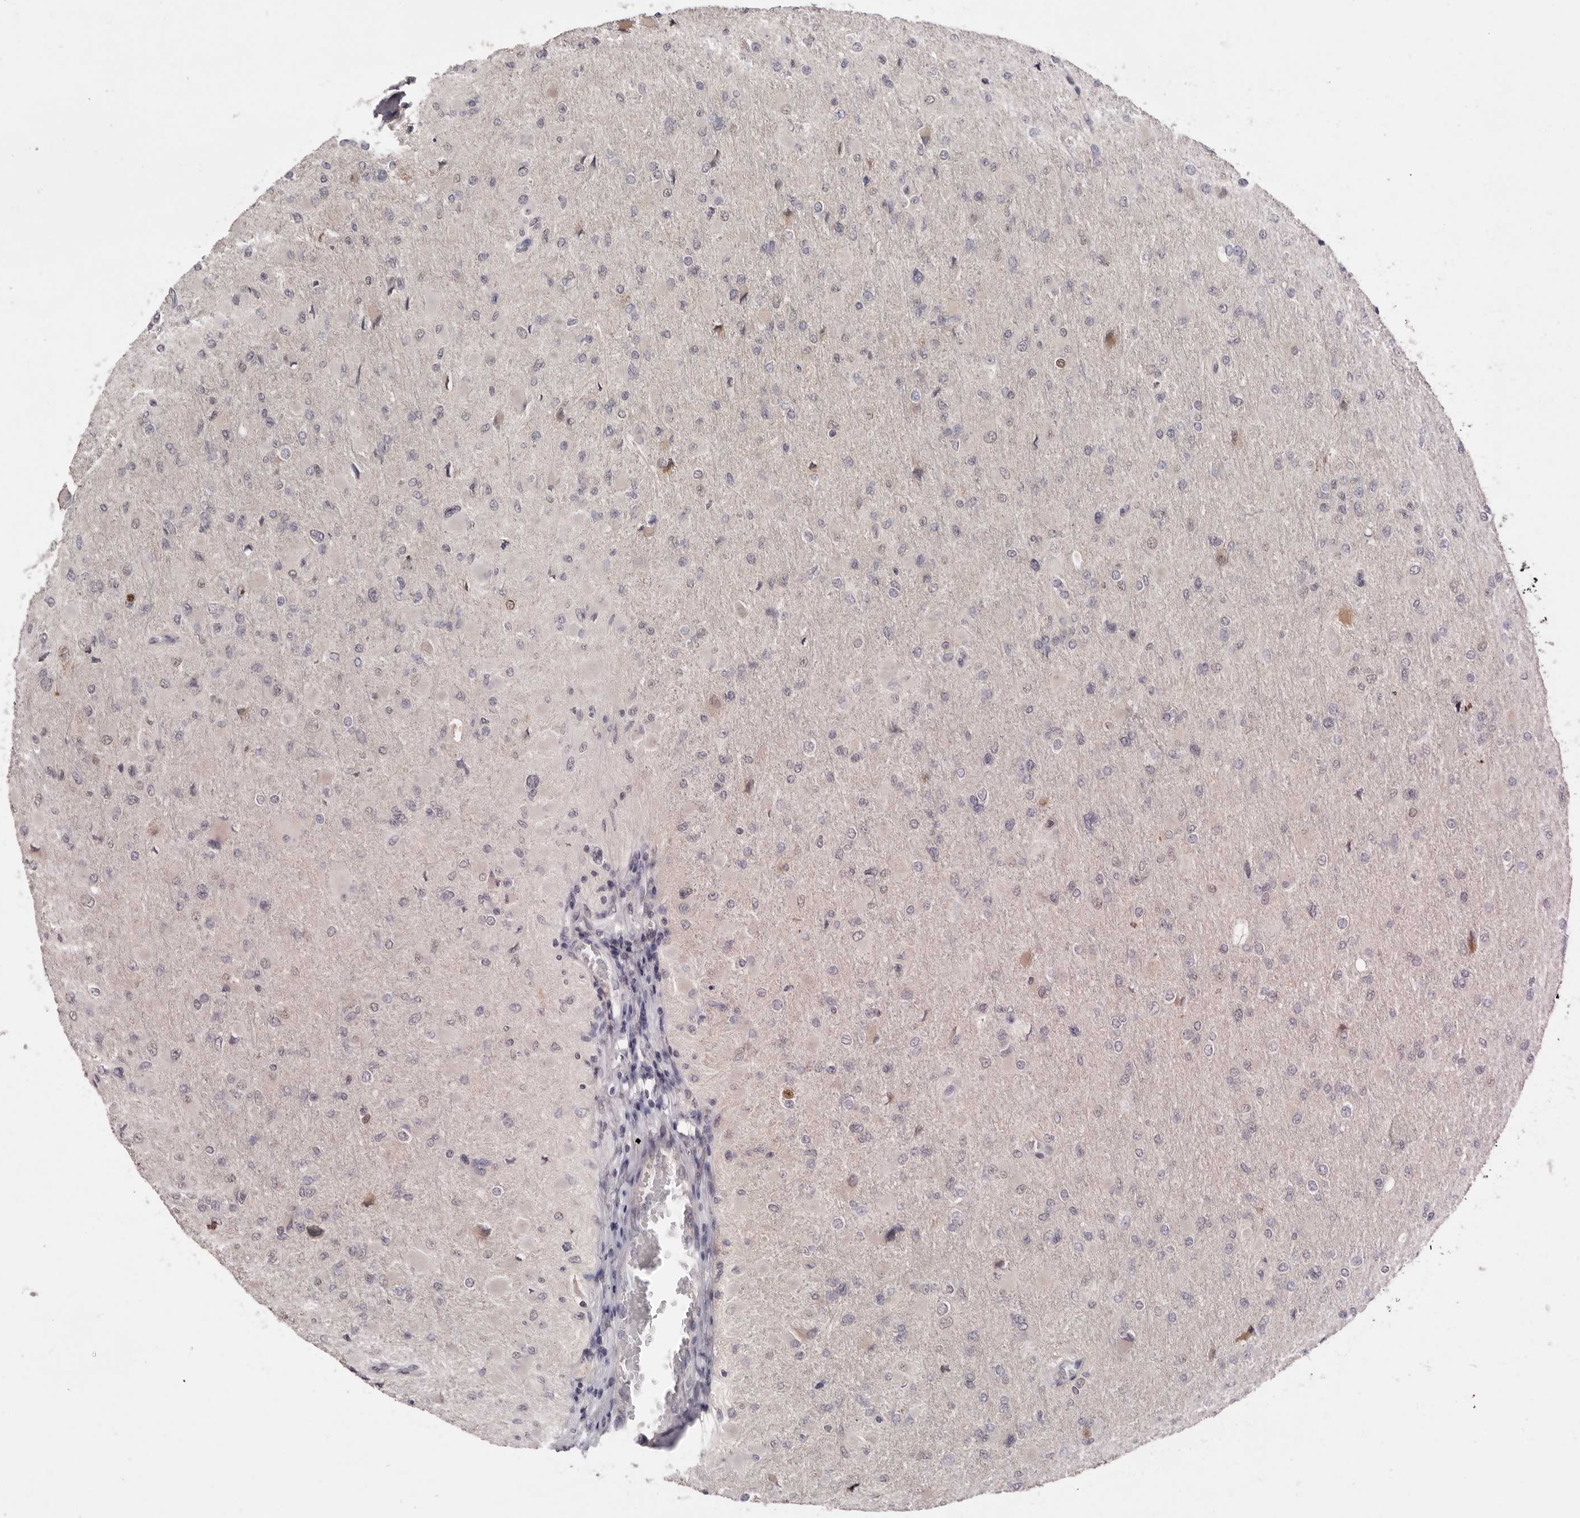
{"staining": {"intensity": "negative", "quantity": "none", "location": "none"}, "tissue": "glioma", "cell_type": "Tumor cells", "image_type": "cancer", "snomed": [{"axis": "morphology", "description": "Glioma, malignant, High grade"}, {"axis": "topography", "description": "Cerebral cortex"}], "caption": "This is a histopathology image of immunohistochemistry (IHC) staining of high-grade glioma (malignant), which shows no positivity in tumor cells.", "gene": "DOP1A", "patient": {"sex": "female", "age": 36}}